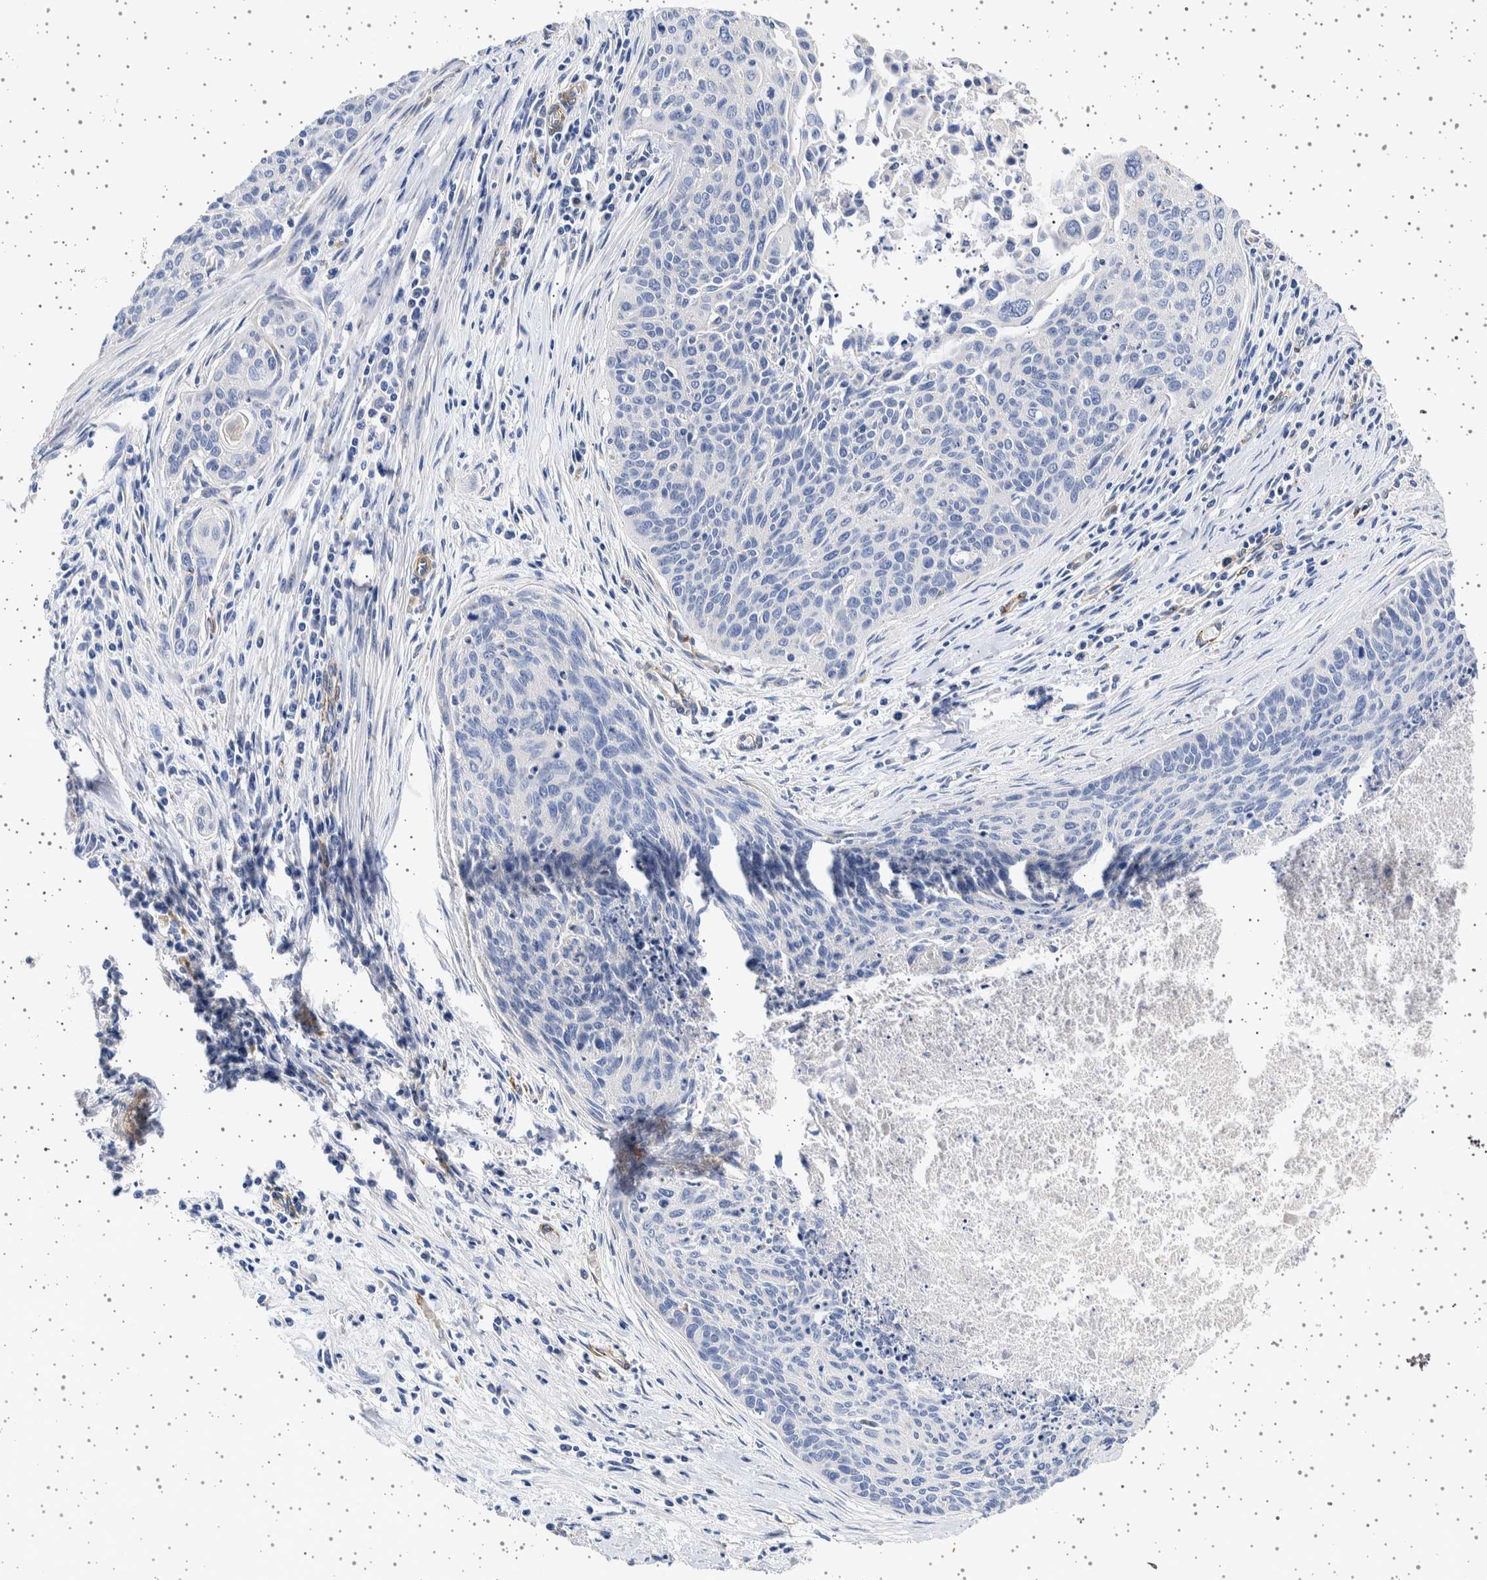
{"staining": {"intensity": "negative", "quantity": "none", "location": "none"}, "tissue": "cervical cancer", "cell_type": "Tumor cells", "image_type": "cancer", "snomed": [{"axis": "morphology", "description": "Squamous cell carcinoma, NOS"}, {"axis": "topography", "description": "Cervix"}], "caption": "Tumor cells are negative for brown protein staining in squamous cell carcinoma (cervical).", "gene": "SEPTIN4", "patient": {"sex": "female", "age": 55}}